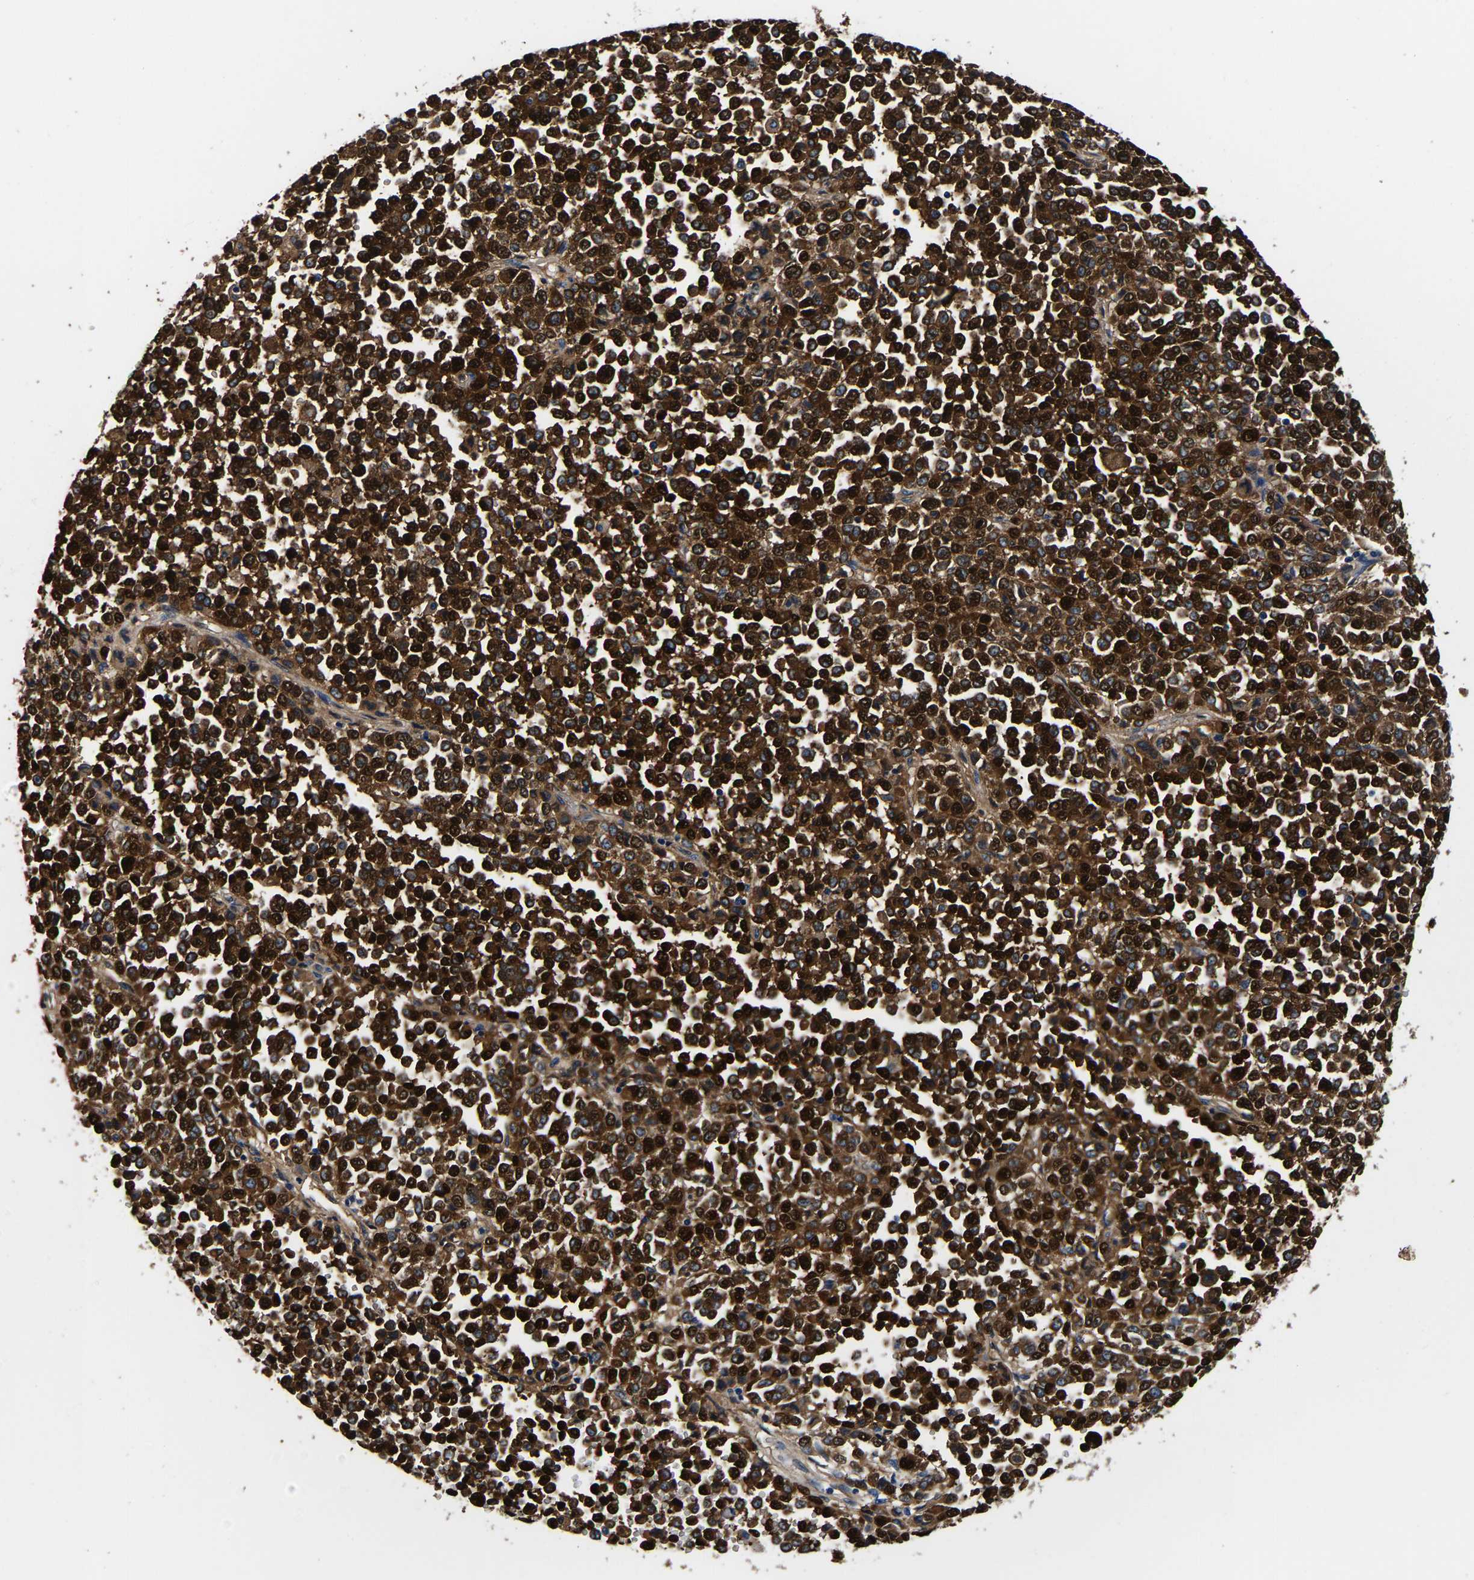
{"staining": {"intensity": "strong", "quantity": ">75%", "location": "cytoplasmic/membranous,nuclear"}, "tissue": "melanoma", "cell_type": "Tumor cells", "image_type": "cancer", "snomed": [{"axis": "morphology", "description": "Malignant melanoma, Metastatic site"}, {"axis": "topography", "description": "Pancreas"}], "caption": "IHC staining of melanoma, which reveals high levels of strong cytoplasmic/membranous and nuclear staining in approximately >75% of tumor cells indicating strong cytoplasmic/membranous and nuclear protein staining. The staining was performed using DAB (3,3'-diaminobenzidine) (brown) for protein detection and nuclei were counterstained in hematoxylin (blue).", "gene": "S100A13", "patient": {"sex": "female", "age": 30}}